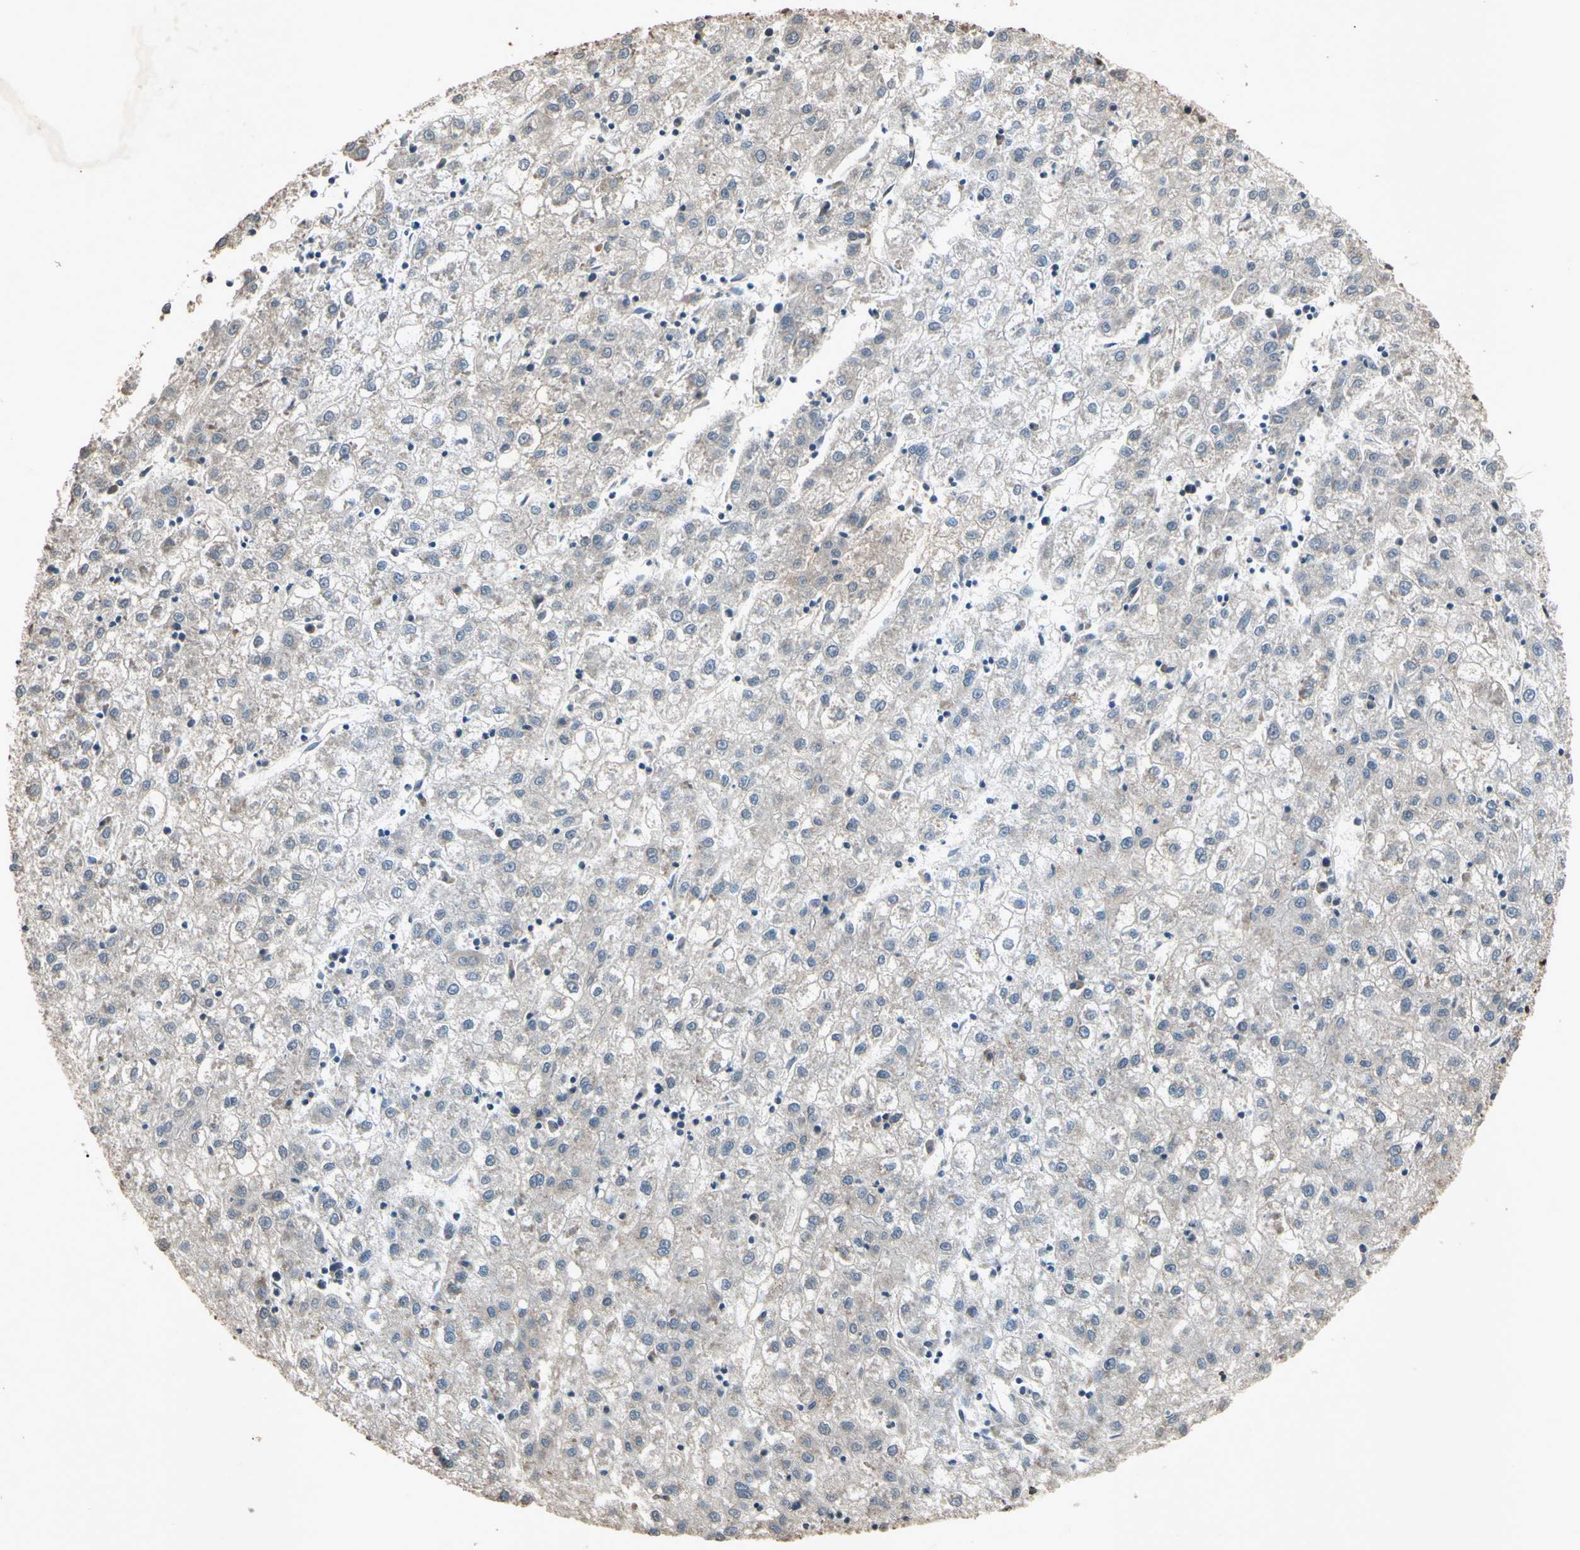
{"staining": {"intensity": "negative", "quantity": "none", "location": "none"}, "tissue": "liver cancer", "cell_type": "Tumor cells", "image_type": "cancer", "snomed": [{"axis": "morphology", "description": "Carcinoma, Hepatocellular, NOS"}, {"axis": "topography", "description": "Liver"}], "caption": "An image of liver cancer stained for a protein shows no brown staining in tumor cells.", "gene": "TBX2", "patient": {"sex": "male", "age": 72}}